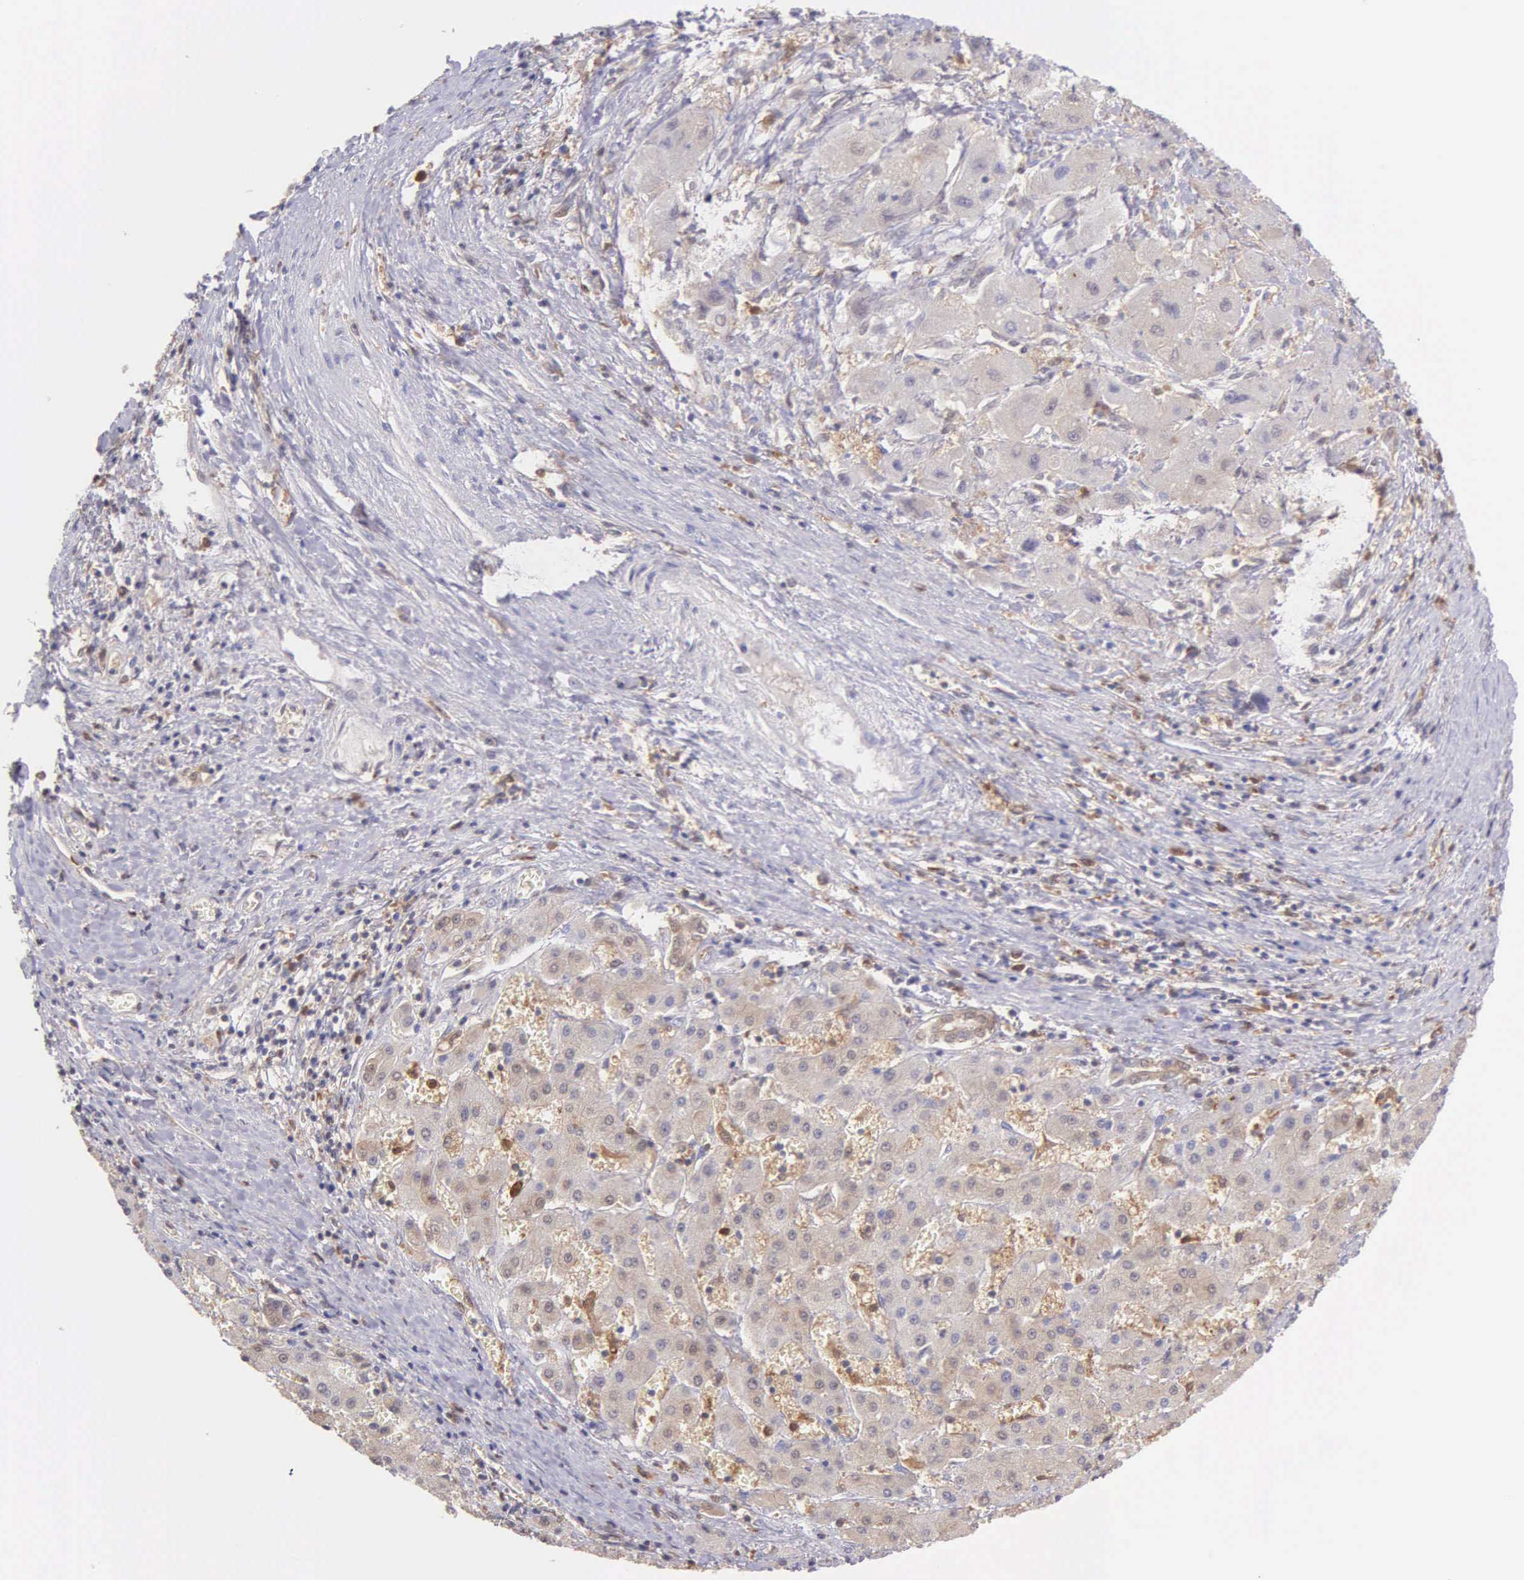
{"staining": {"intensity": "weak", "quantity": "25%-75%", "location": "cytoplasmic/membranous"}, "tissue": "liver cancer", "cell_type": "Tumor cells", "image_type": "cancer", "snomed": [{"axis": "morphology", "description": "Carcinoma, Hepatocellular, NOS"}, {"axis": "topography", "description": "Liver"}], "caption": "DAB immunohistochemical staining of human liver cancer (hepatocellular carcinoma) shows weak cytoplasmic/membranous protein staining in about 25%-75% of tumor cells. (Stains: DAB in brown, nuclei in blue, Microscopy: brightfield microscopy at high magnification).", "gene": "BID", "patient": {"sex": "male", "age": 24}}